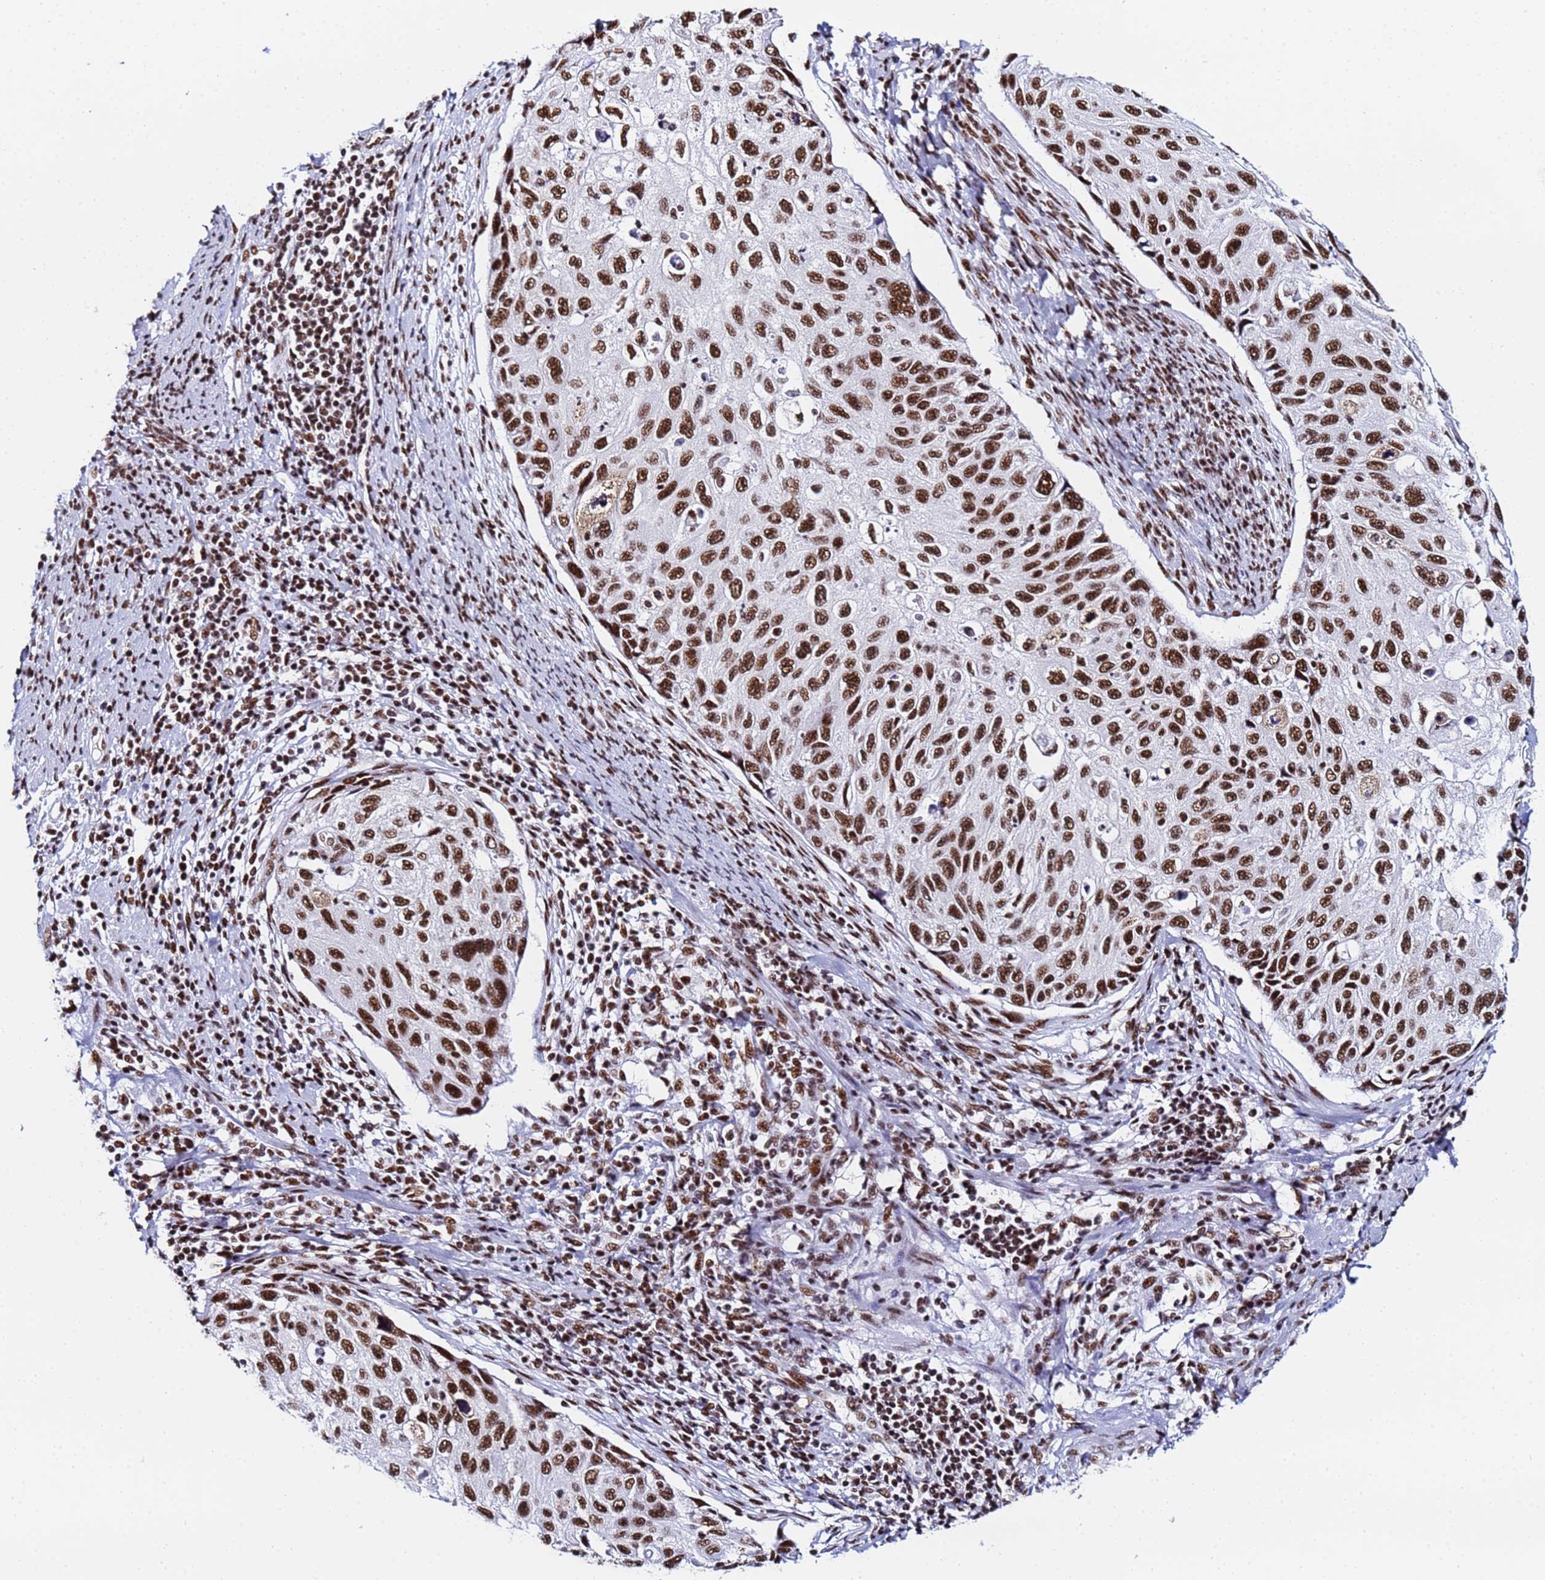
{"staining": {"intensity": "strong", "quantity": ">75%", "location": "nuclear"}, "tissue": "cervical cancer", "cell_type": "Tumor cells", "image_type": "cancer", "snomed": [{"axis": "morphology", "description": "Squamous cell carcinoma, NOS"}, {"axis": "topography", "description": "Cervix"}], "caption": "Brown immunohistochemical staining in cervical cancer (squamous cell carcinoma) exhibits strong nuclear staining in about >75% of tumor cells.", "gene": "SNRPA1", "patient": {"sex": "female", "age": 70}}